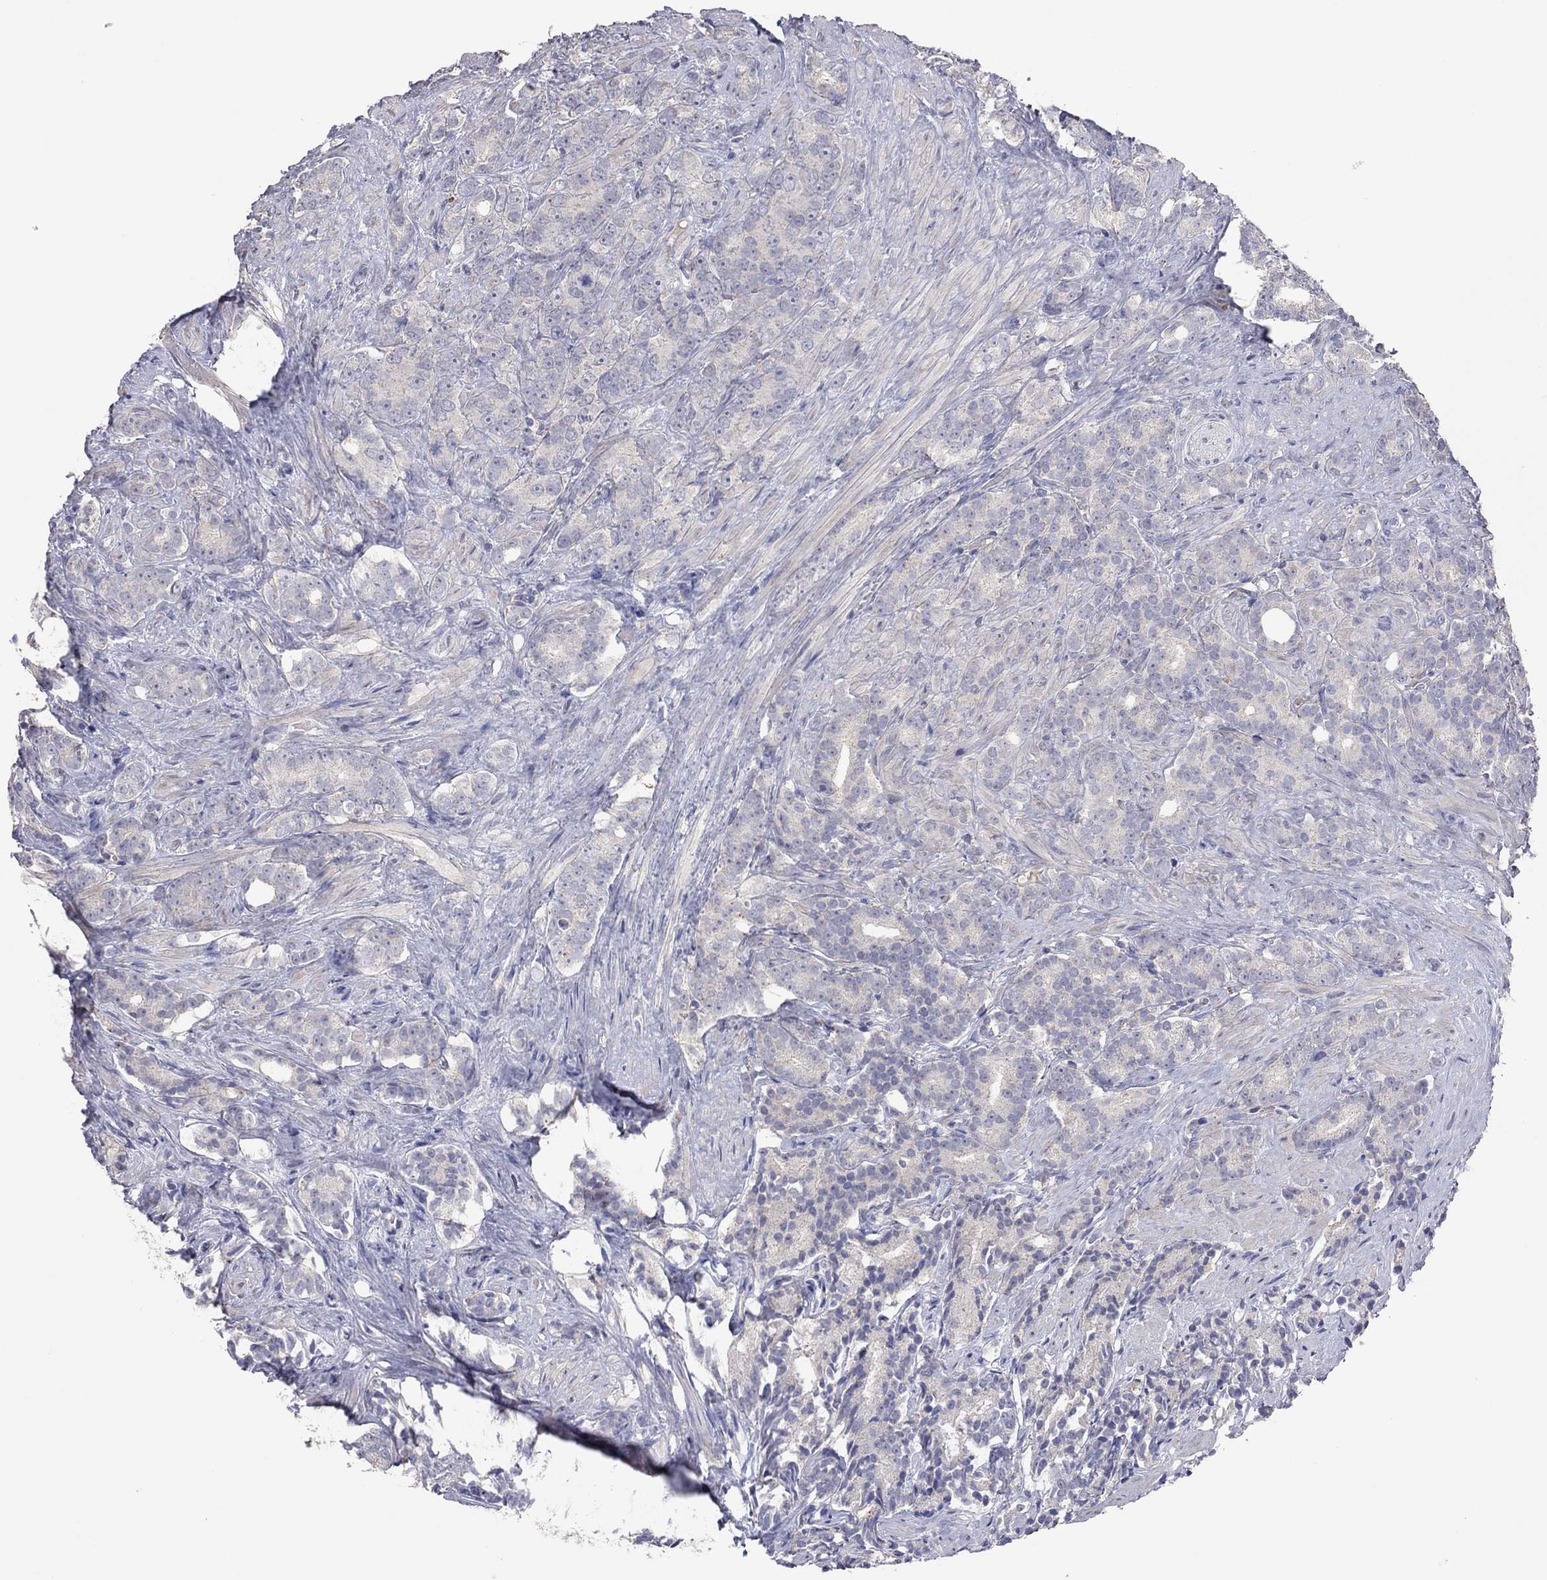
{"staining": {"intensity": "negative", "quantity": "none", "location": "none"}, "tissue": "prostate cancer", "cell_type": "Tumor cells", "image_type": "cancer", "snomed": [{"axis": "morphology", "description": "Adenocarcinoma, High grade"}, {"axis": "topography", "description": "Prostate"}], "caption": "This is an immunohistochemistry histopathology image of human prostate cancer. There is no staining in tumor cells.", "gene": "MMP13", "patient": {"sex": "male", "age": 90}}